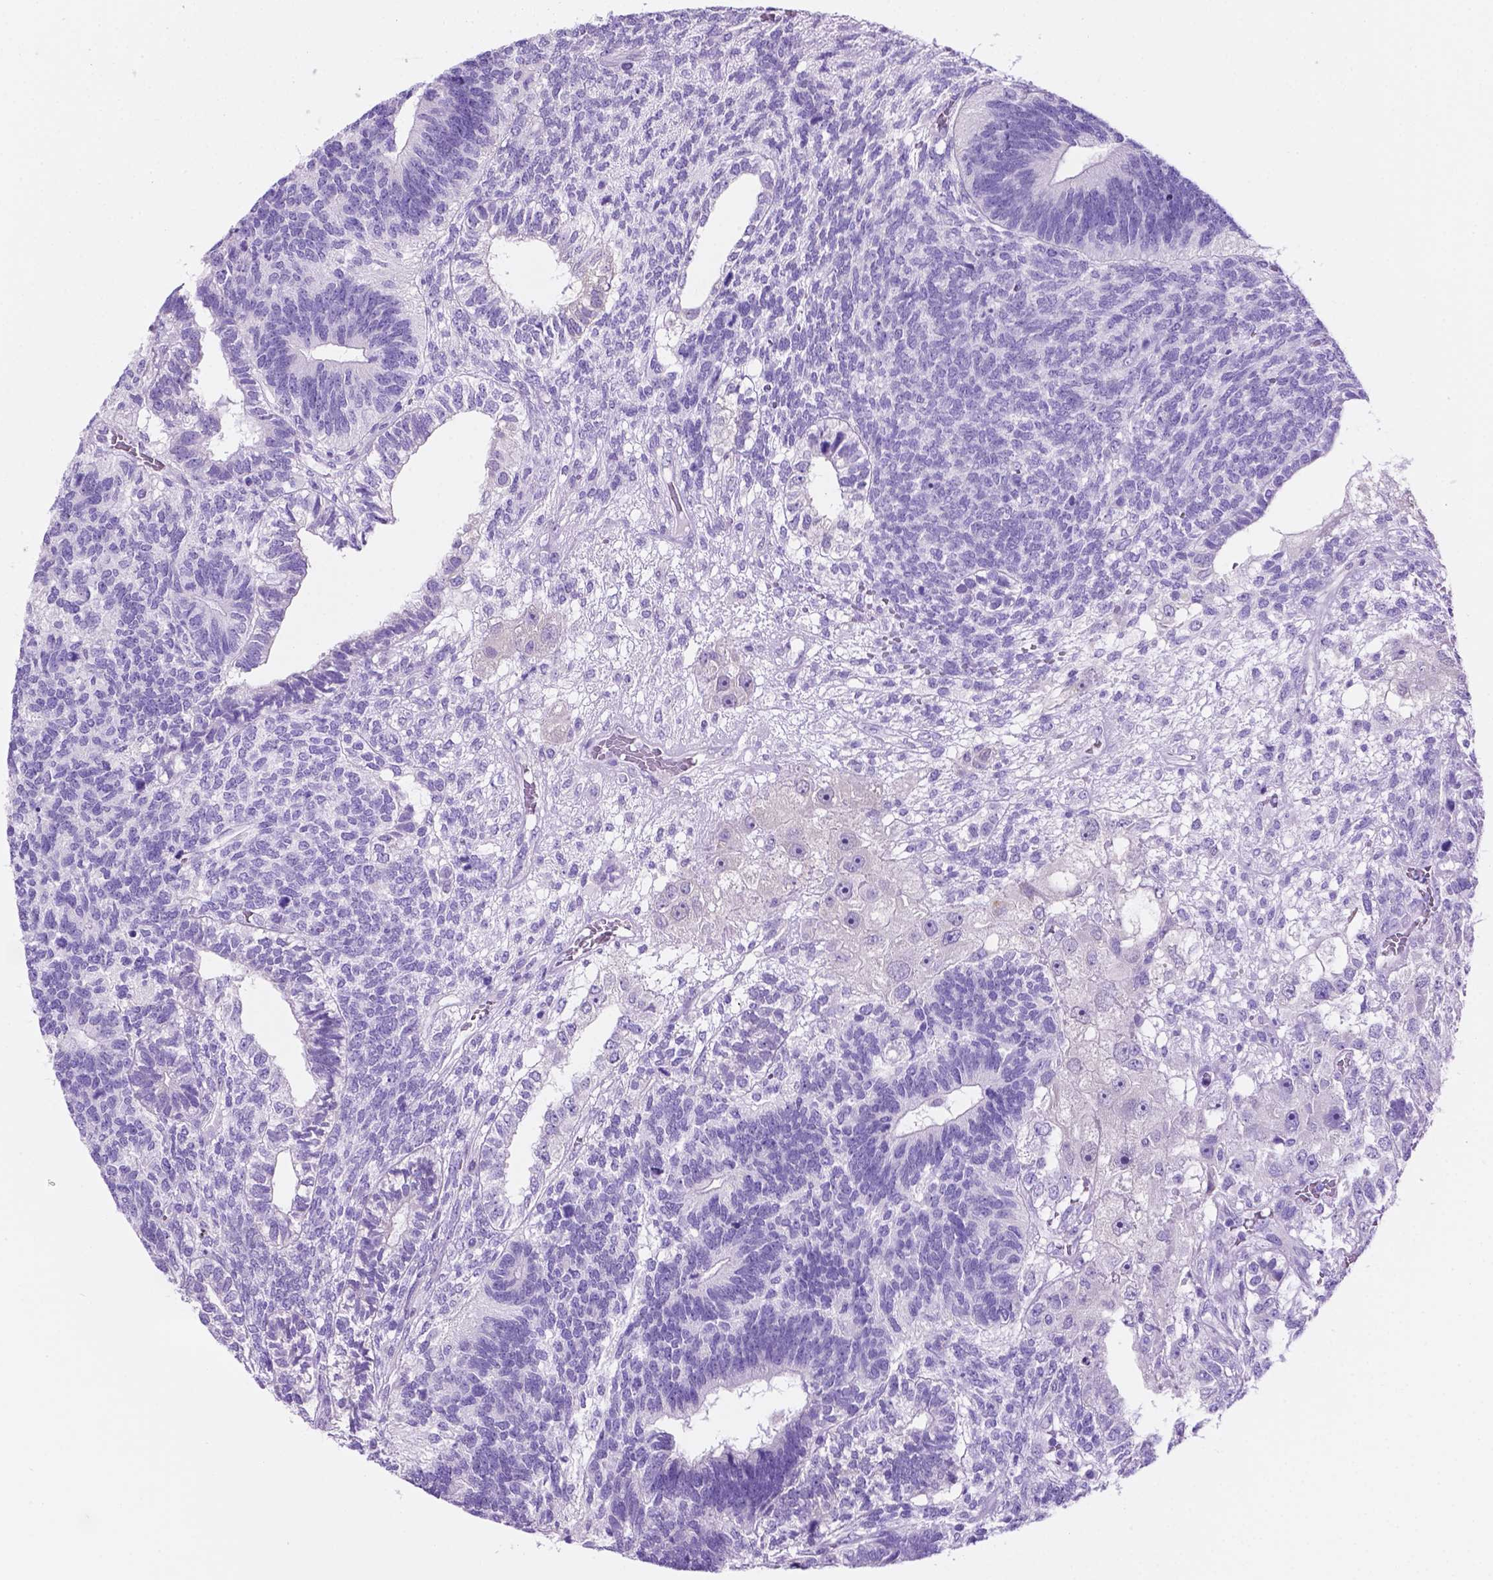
{"staining": {"intensity": "negative", "quantity": "none", "location": "none"}, "tissue": "testis cancer", "cell_type": "Tumor cells", "image_type": "cancer", "snomed": [{"axis": "morphology", "description": "Seminoma, NOS"}, {"axis": "morphology", "description": "Carcinoma, Embryonal, NOS"}, {"axis": "topography", "description": "Testis"}], "caption": "This is an immunohistochemistry histopathology image of human testis cancer. There is no staining in tumor cells.", "gene": "TMEM210", "patient": {"sex": "male", "age": 41}}